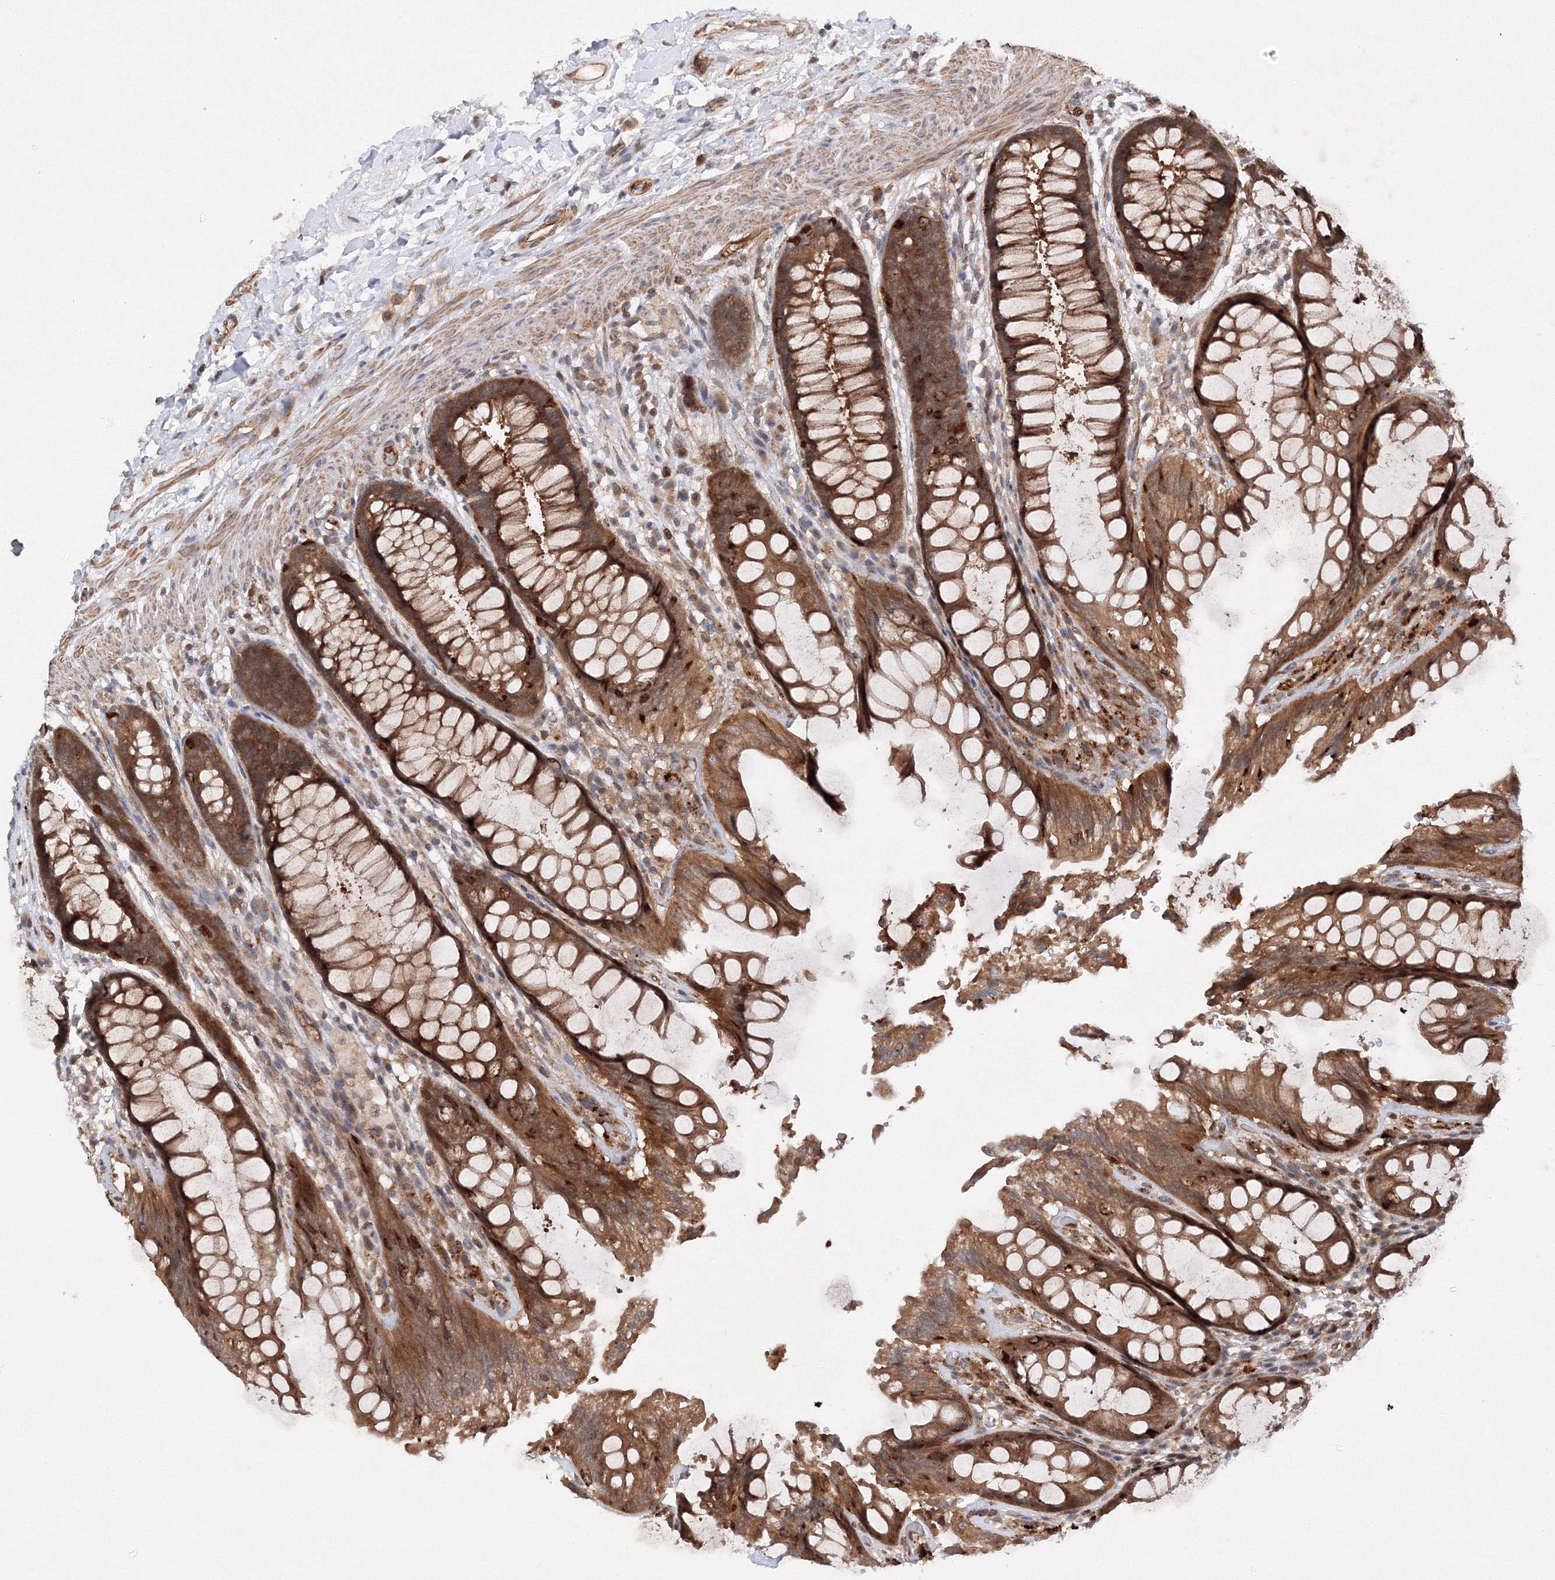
{"staining": {"intensity": "moderate", "quantity": ">75%", "location": "cytoplasmic/membranous"}, "tissue": "rectum", "cell_type": "Glandular cells", "image_type": "normal", "snomed": [{"axis": "morphology", "description": "Normal tissue, NOS"}, {"axis": "topography", "description": "Rectum"}], "caption": "This is an image of IHC staining of benign rectum, which shows moderate expression in the cytoplasmic/membranous of glandular cells.", "gene": "DCTD", "patient": {"sex": "female", "age": 46}}